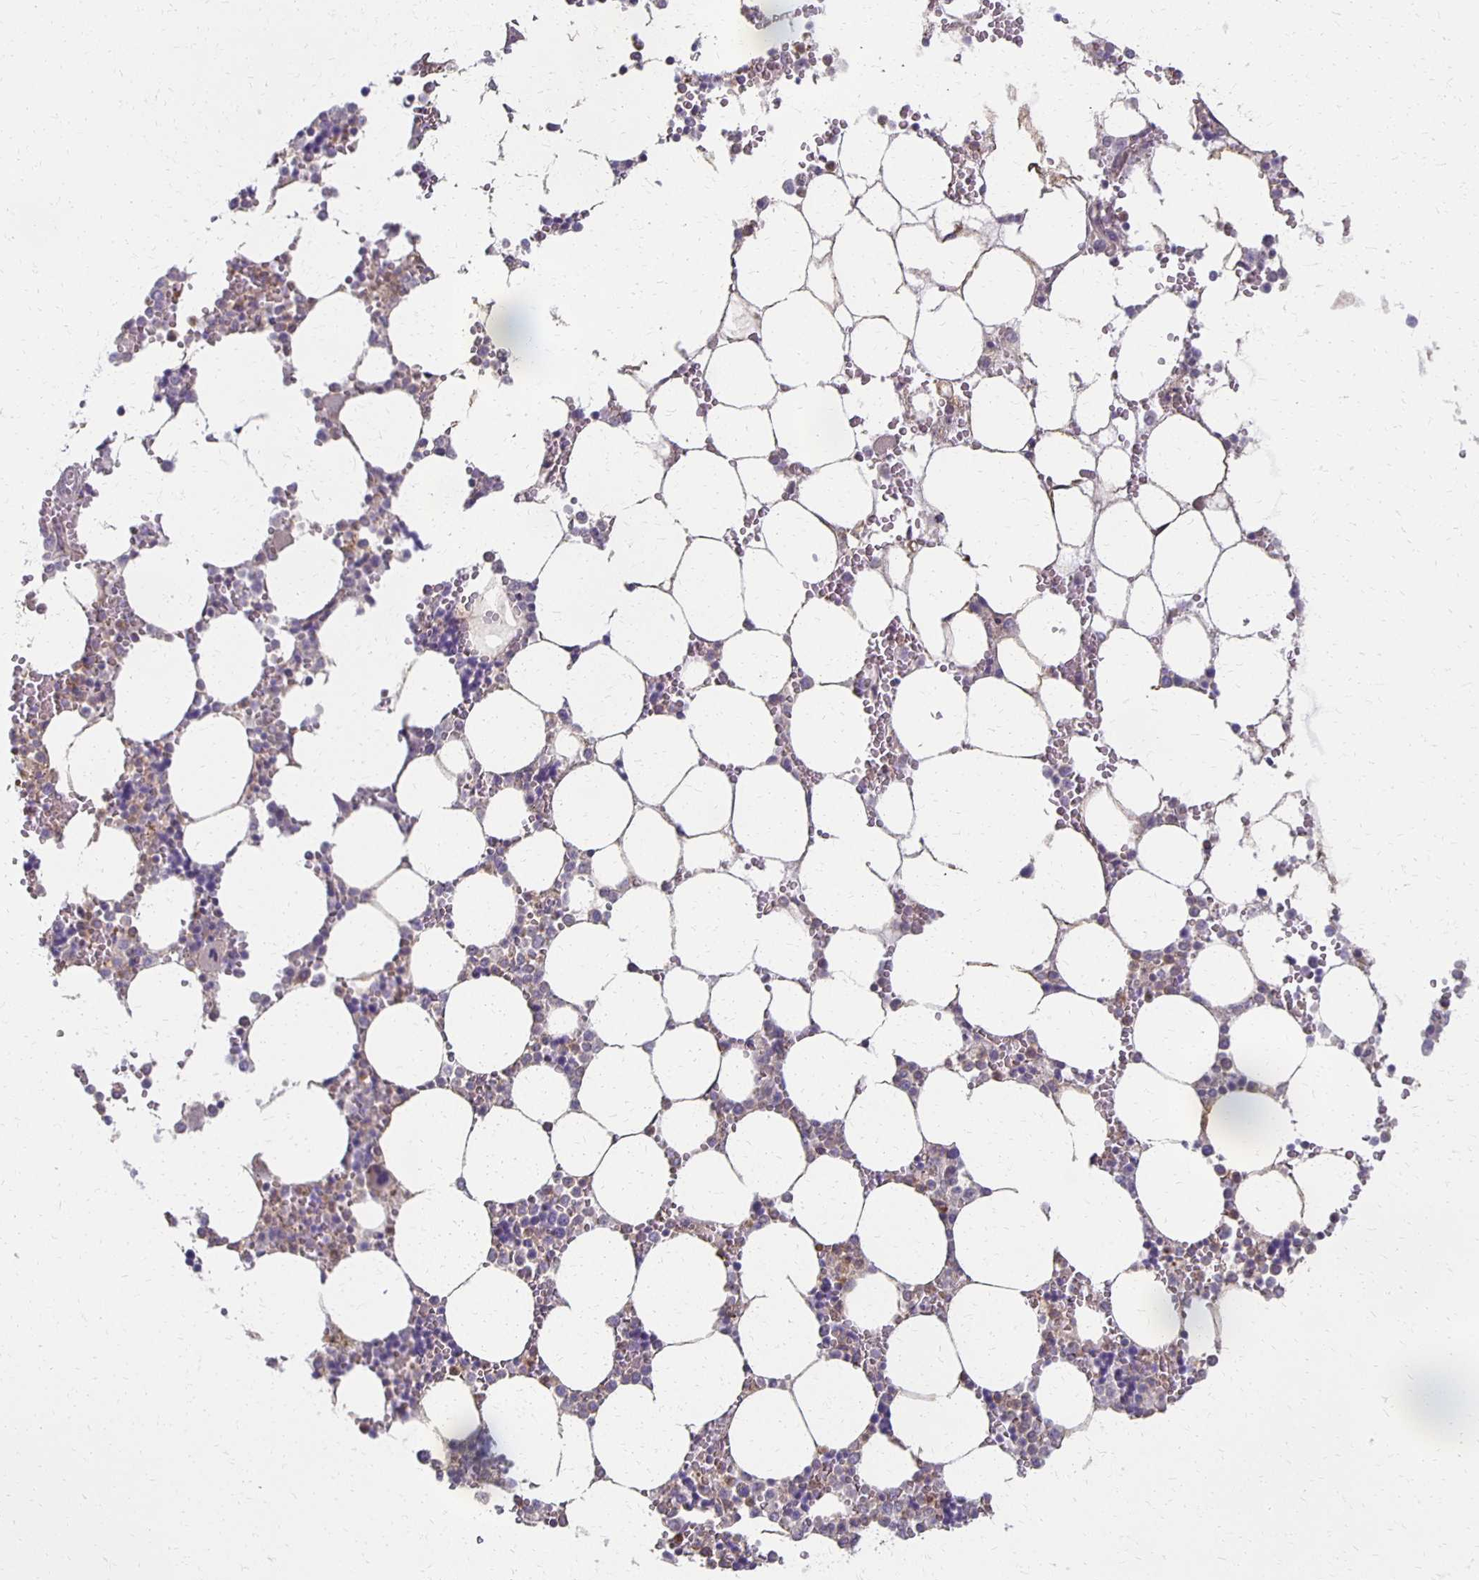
{"staining": {"intensity": "weak", "quantity": "25%-75%", "location": "cytoplasmic/membranous"}, "tissue": "bone marrow", "cell_type": "Hematopoietic cells", "image_type": "normal", "snomed": [{"axis": "morphology", "description": "Normal tissue, NOS"}, {"axis": "topography", "description": "Bone marrow"}], "caption": "Immunohistochemical staining of unremarkable human bone marrow reveals low levels of weak cytoplasmic/membranous staining in approximately 25%-75% of hematopoietic cells.", "gene": "GPX4", "patient": {"sex": "male", "age": 64}}